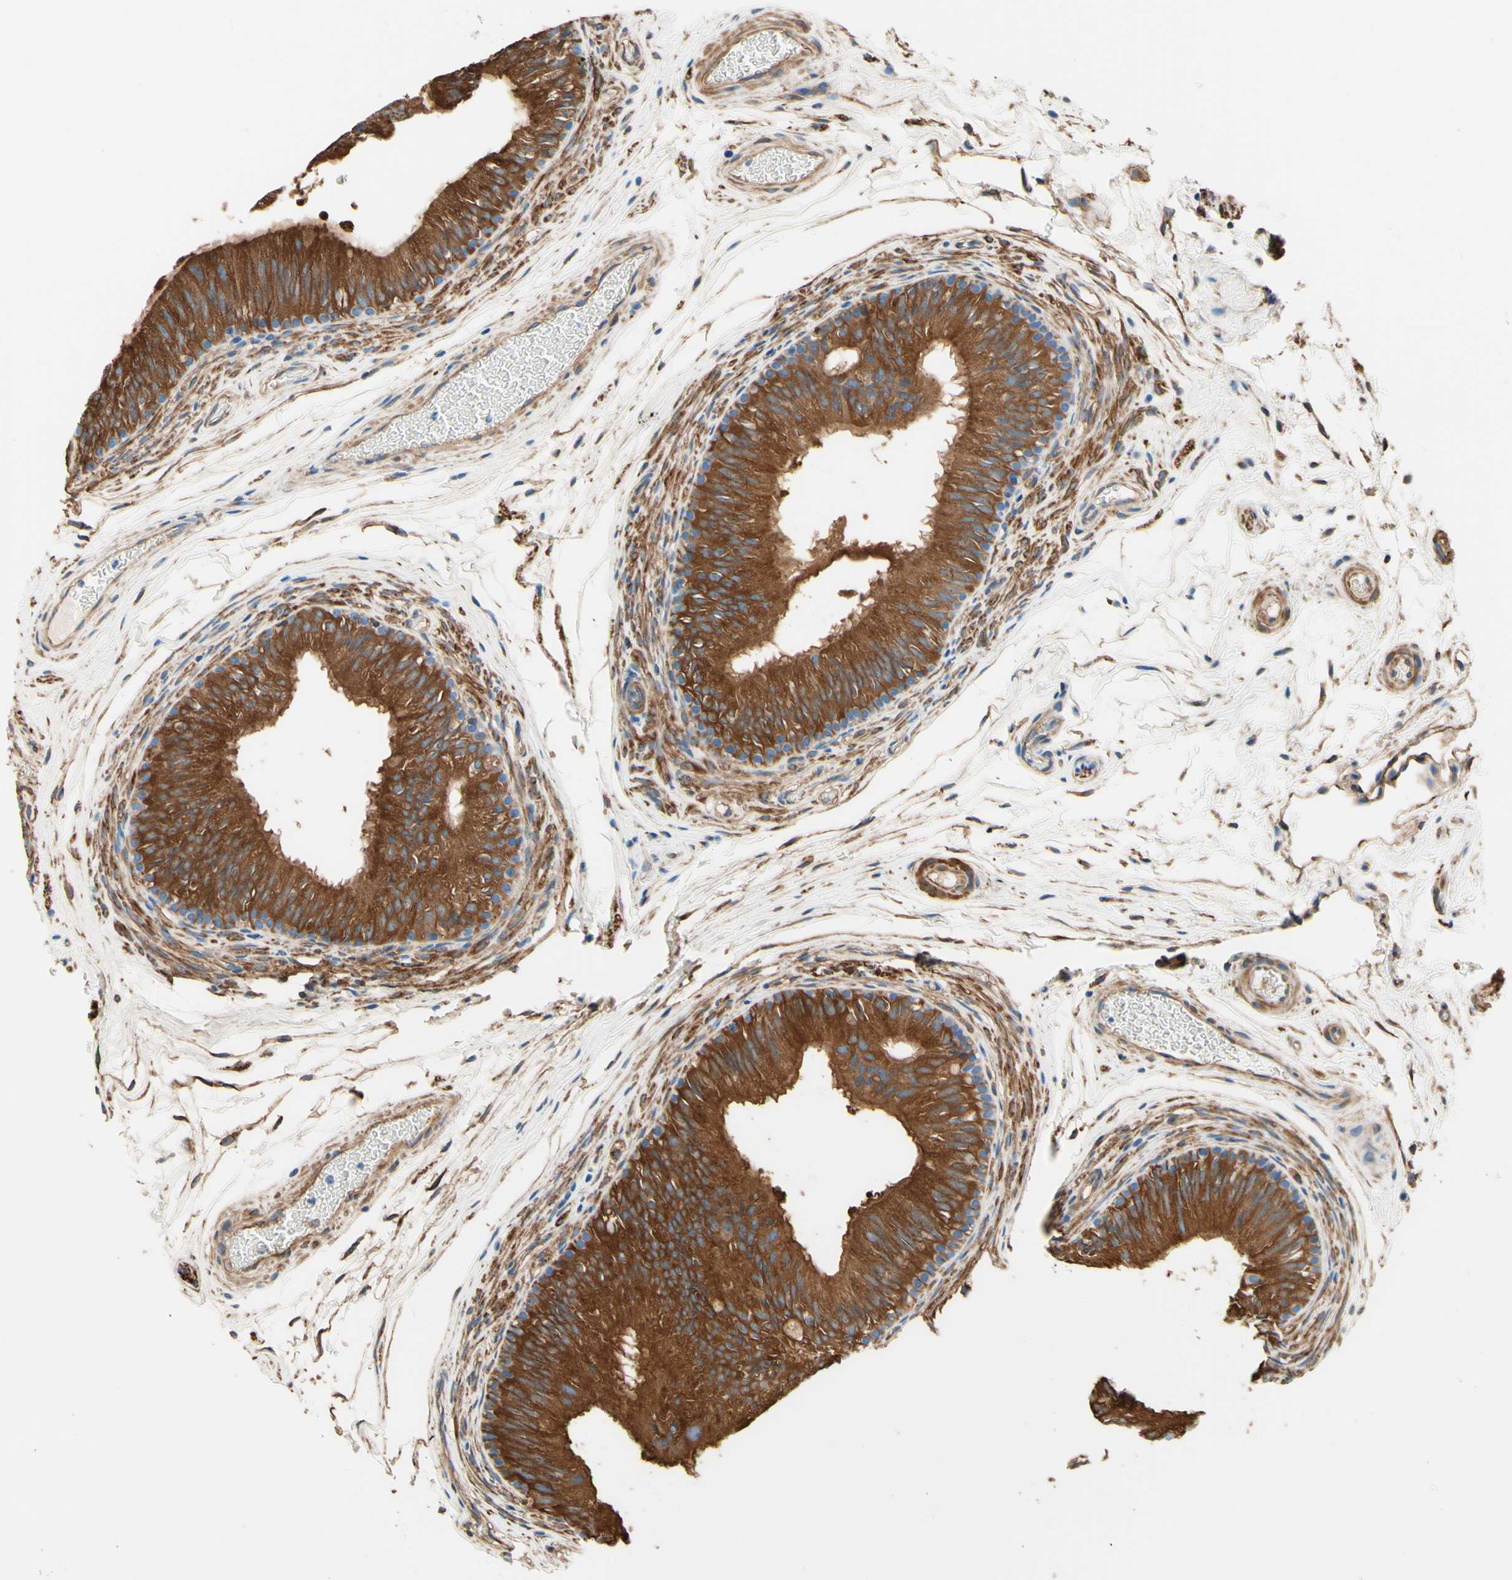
{"staining": {"intensity": "moderate", "quantity": ">75%", "location": "cytoplasmic/membranous"}, "tissue": "epididymis", "cell_type": "Glandular cells", "image_type": "normal", "snomed": [{"axis": "morphology", "description": "Normal tissue, NOS"}, {"axis": "topography", "description": "Epididymis"}], "caption": "Protein expression analysis of normal human epididymis reveals moderate cytoplasmic/membranous staining in about >75% of glandular cells.", "gene": "DPYSL3", "patient": {"sex": "male", "age": 36}}